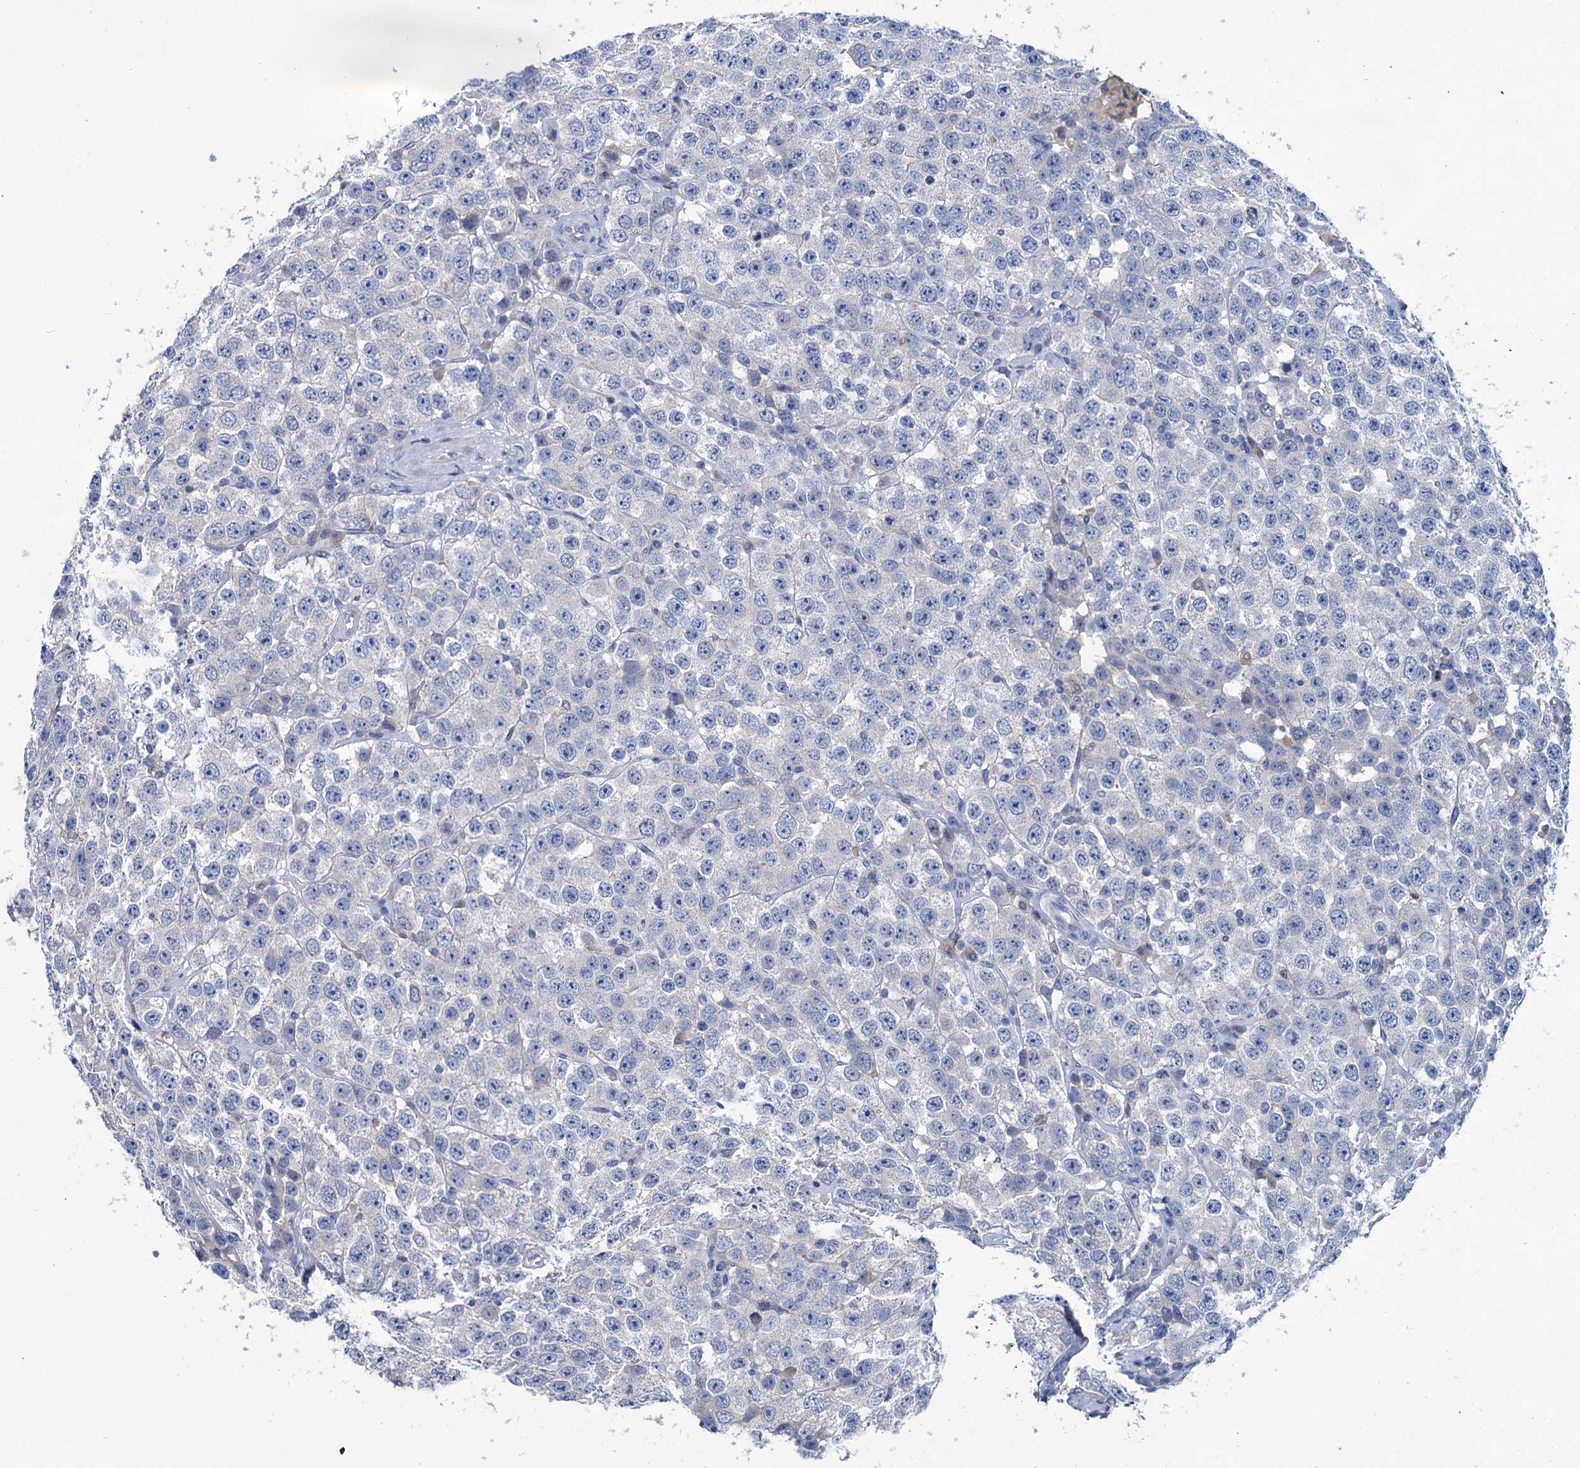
{"staining": {"intensity": "negative", "quantity": "none", "location": "none"}, "tissue": "testis cancer", "cell_type": "Tumor cells", "image_type": "cancer", "snomed": [{"axis": "morphology", "description": "Seminoma, NOS"}, {"axis": "topography", "description": "Testis"}], "caption": "Immunohistochemistry (IHC) of human testis seminoma shows no expression in tumor cells.", "gene": "RTKN2", "patient": {"sex": "male", "age": 28}}